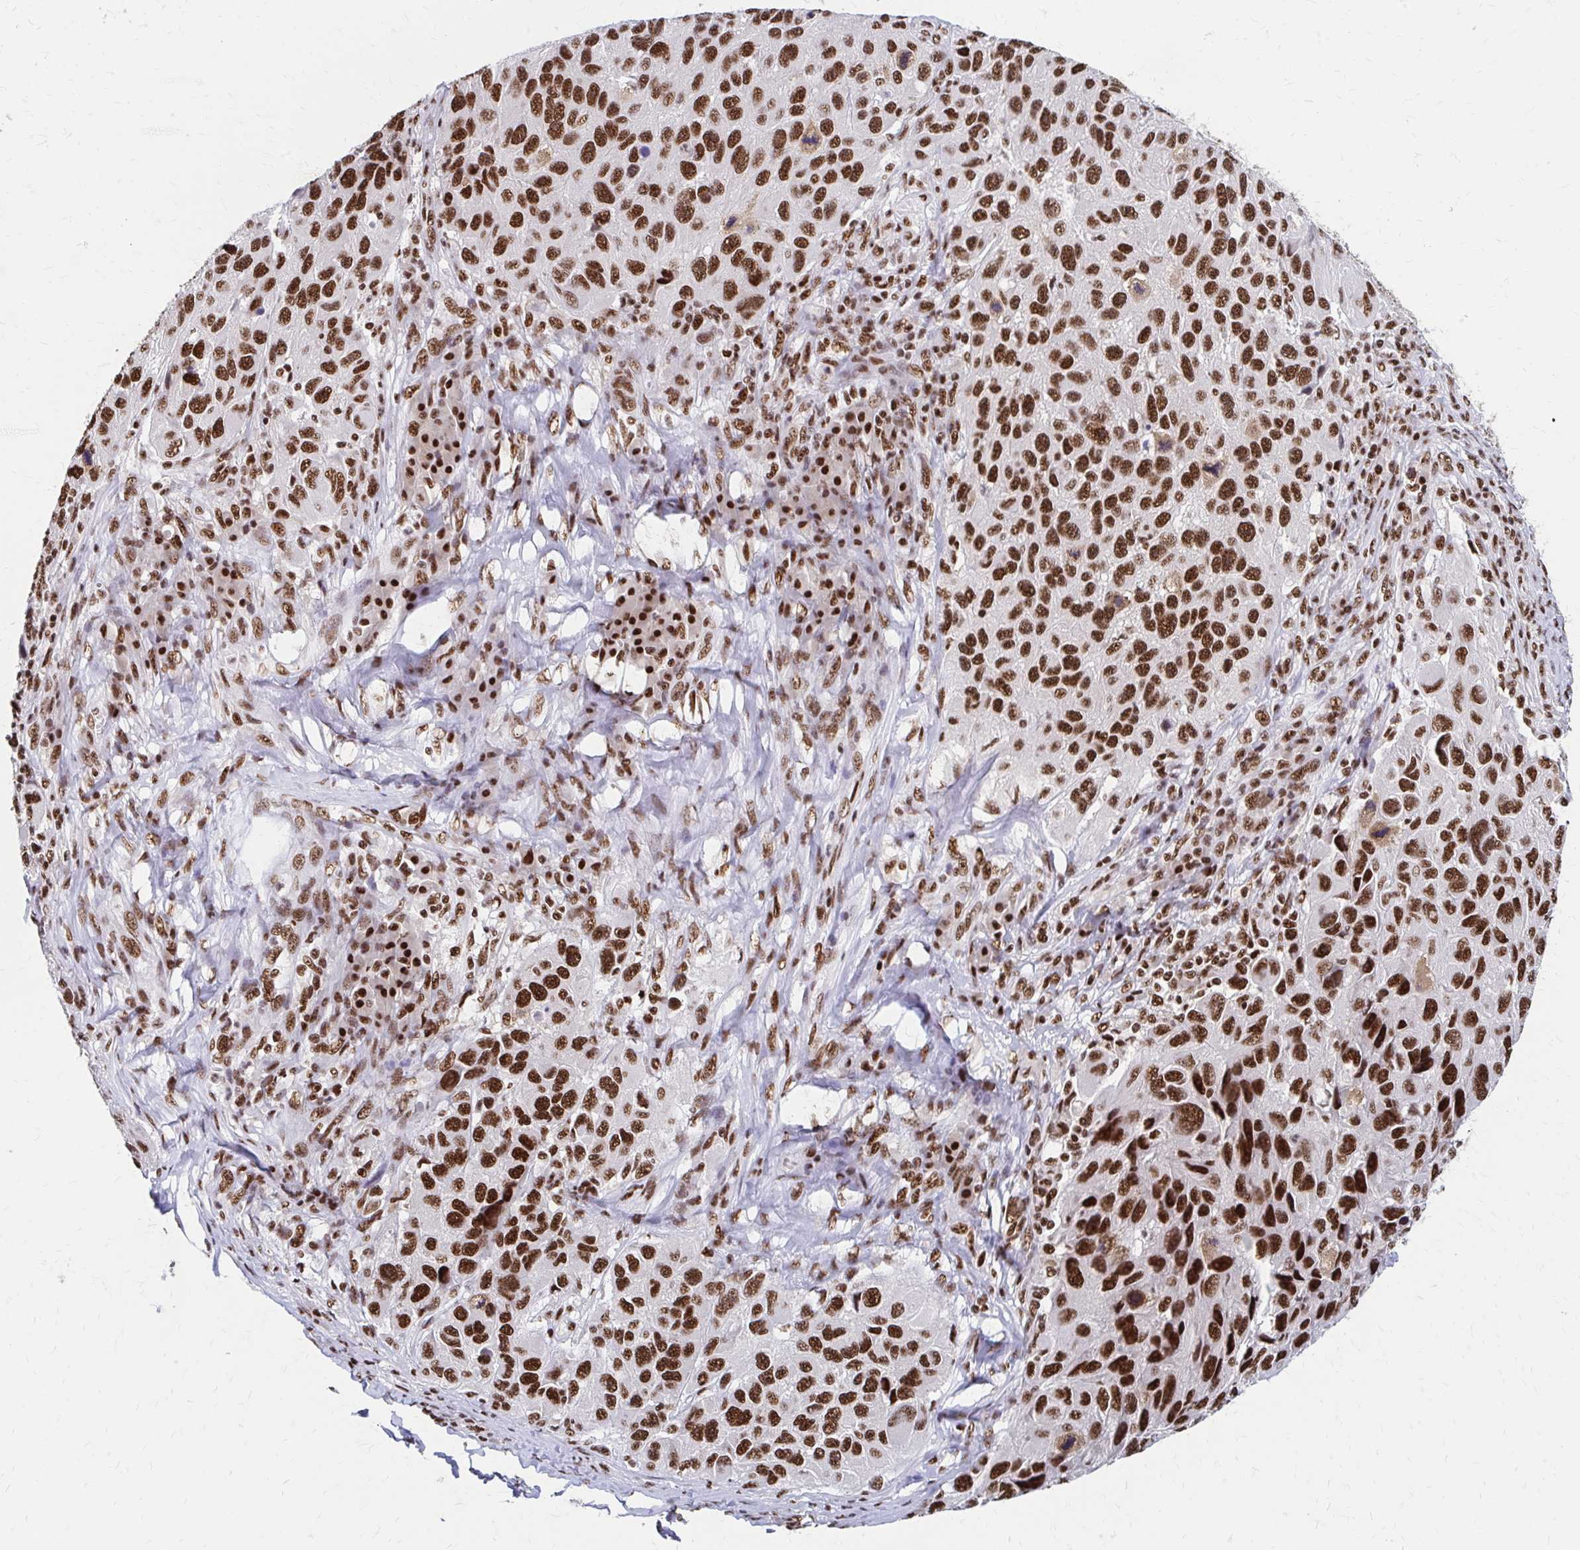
{"staining": {"intensity": "strong", "quantity": ">75%", "location": "nuclear"}, "tissue": "melanoma", "cell_type": "Tumor cells", "image_type": "cancer", "snomed": [{"axis": "morphology", "description": "Malignant melanoma, NOS"}, {"axis": "topography", "description": "Skin"}], "caption": "The image demonstrates immunohistochemical staining of malignant melanoma. There is strong nuclear staining is appreciated in approximately >75% of tumor cells.", "gene": "CNKSR3", "patient": {"sex": "male", "age": 53}}